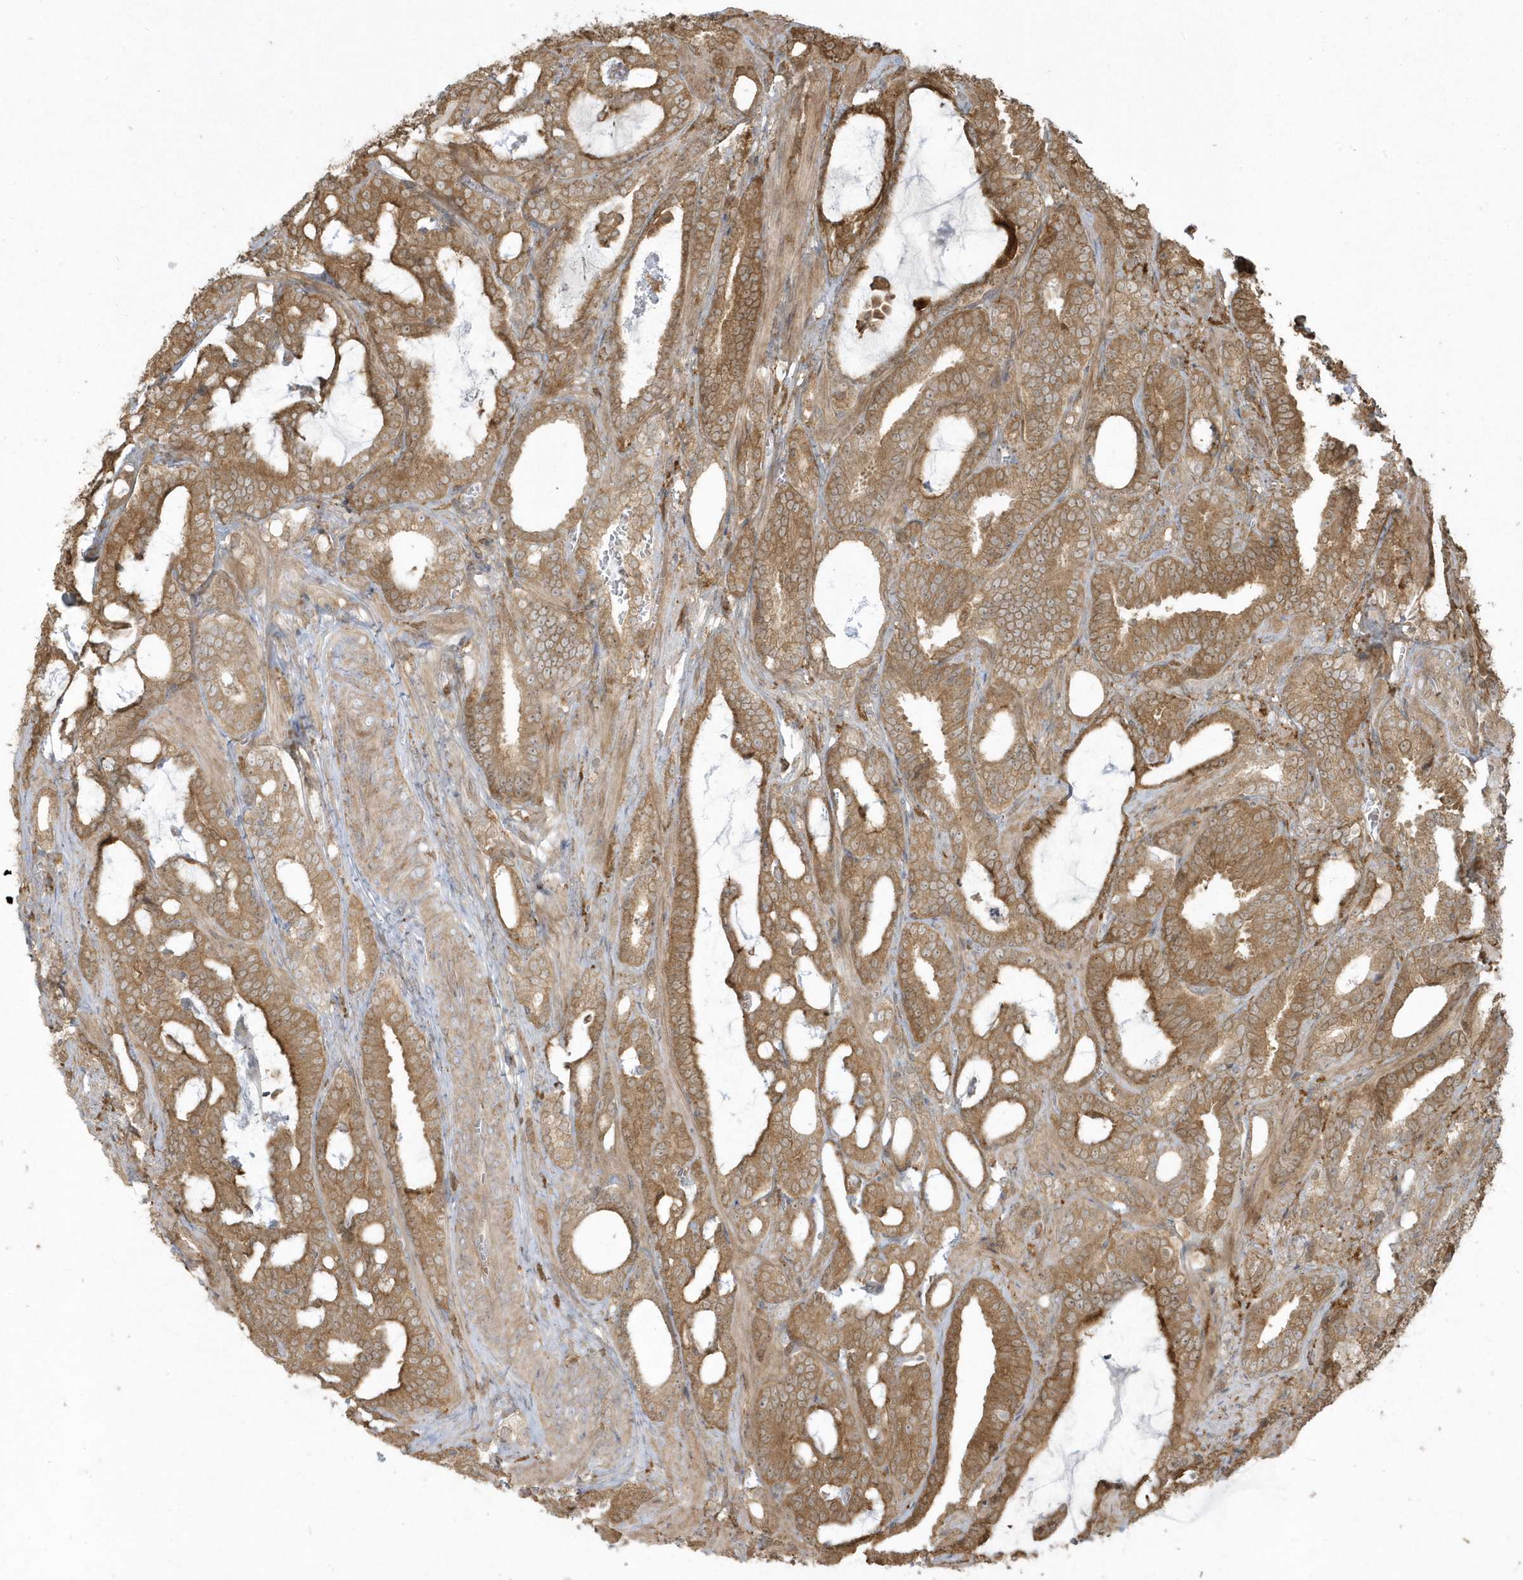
{"staining": {"intensity": "moderate", "quantity": ">75%", "location": "cytoplasmic/membranous"}, "tissue": "prostate cancer", "cell_type": "Tumor cells", "image_type": "cancer", "snomed": [{"axis": "morphology", "description": "Adenocarcinoma, High grade"}, {"axis": "topography", "description": "Prostate and seminal vesicle, NOS"}], "caption": "This is a photomicrograph of IHC staining of prostate cancer, which shows moderate positivity in the cytoplasmic/membranous of tumor cells.", "gene": "HNMT", "patient": {"sex": "male", "age": 67}}